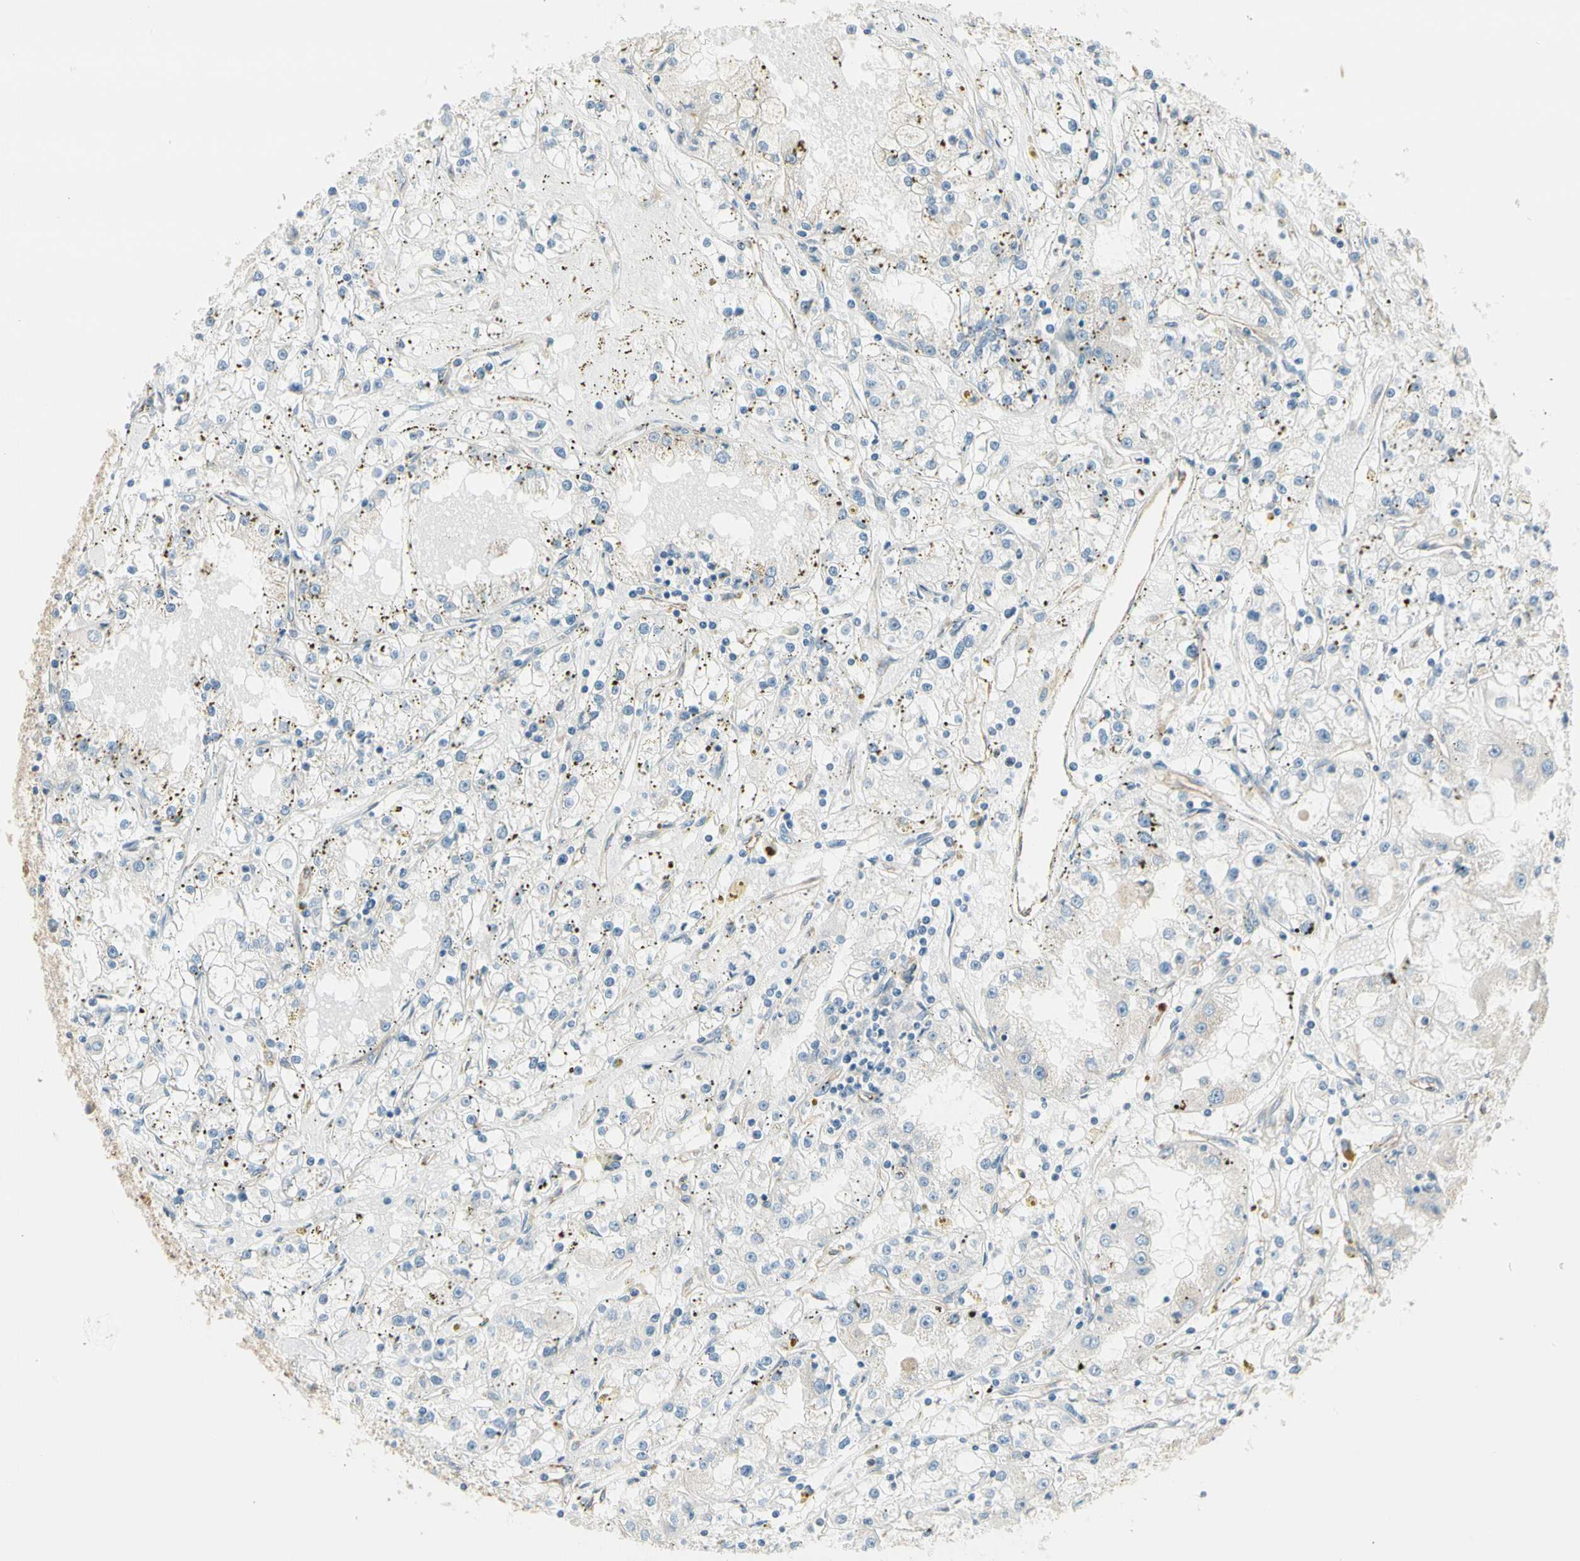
{"staining": {"intensity": "negative", "quantity": "none", "location": "none"}, "tissue": "renal cancer", "cell_type": "Tumor cells", "image_type": "cancer", "snomed": [{"axis": "morphology", "description": "Adenocarcinoma, NOS"}, {"axis": "topography", "description": "Kidney"}], "caption": "This is an immunohistochemistry (IHC) photomicrograph of renal cancer. There is no staining in tumor cells.", "gene": "AGFG1", "patient": {"sex": "male", "age": 56}}